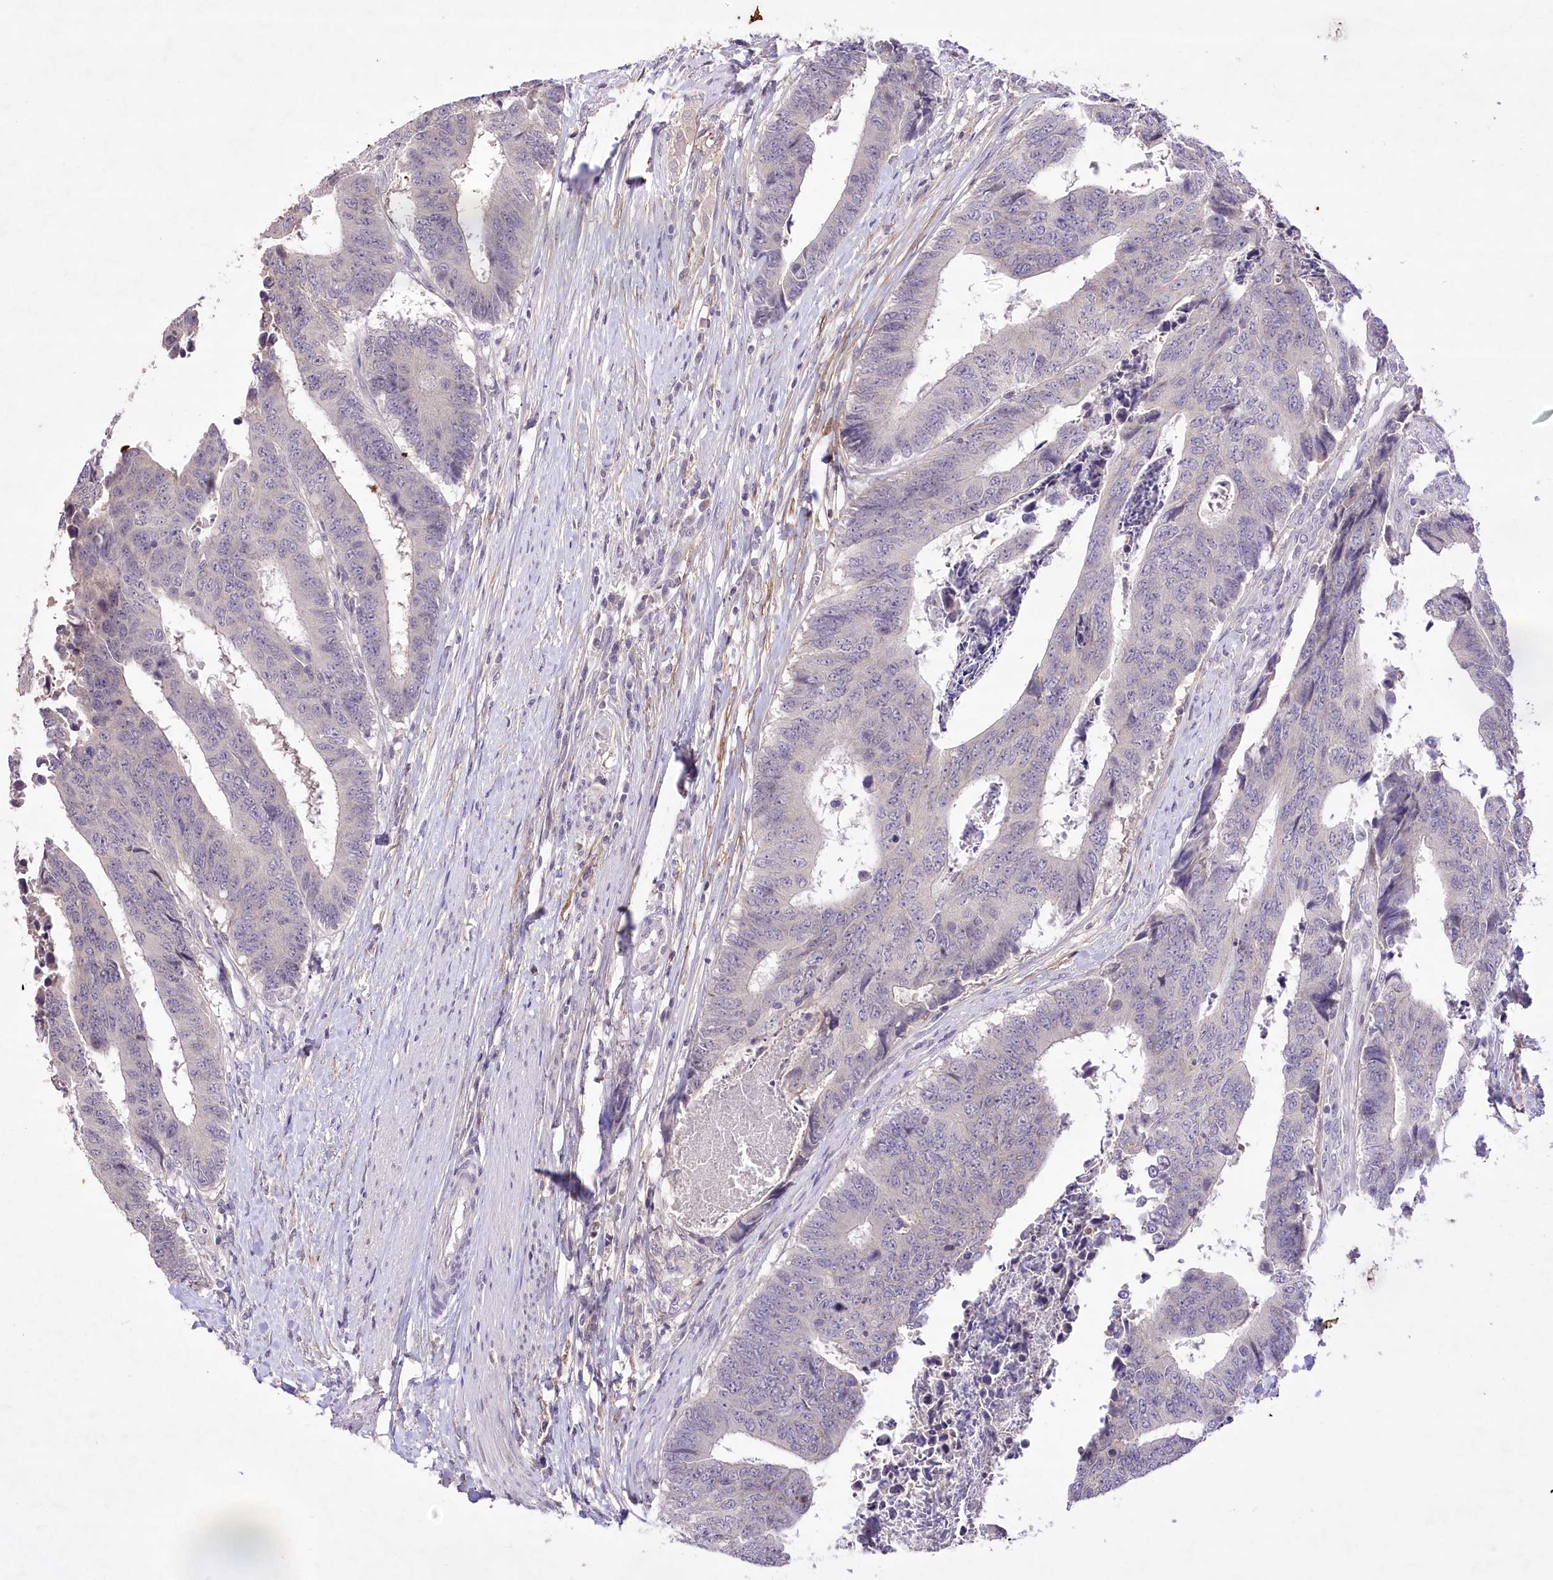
{"staining": {"intensity": "negative", "quantity": "none", "location": "none"}, "tissue": "colorectal cancer", "cell_type": "Tumor cells", "image_type": "cancer", "snomed": [{"axis": "morphology", "description": "Adenocarcinoma, NOS"}, {"axis": "topography", "description": "Rectum"}], "caption": "DAB immunohistochemical staining of human adenocarcinoma (colorectal) exhibits no significant positivity in tumor cells.", "gene": "ENPP1", "patient": {"sex": "male", "age": 84}}